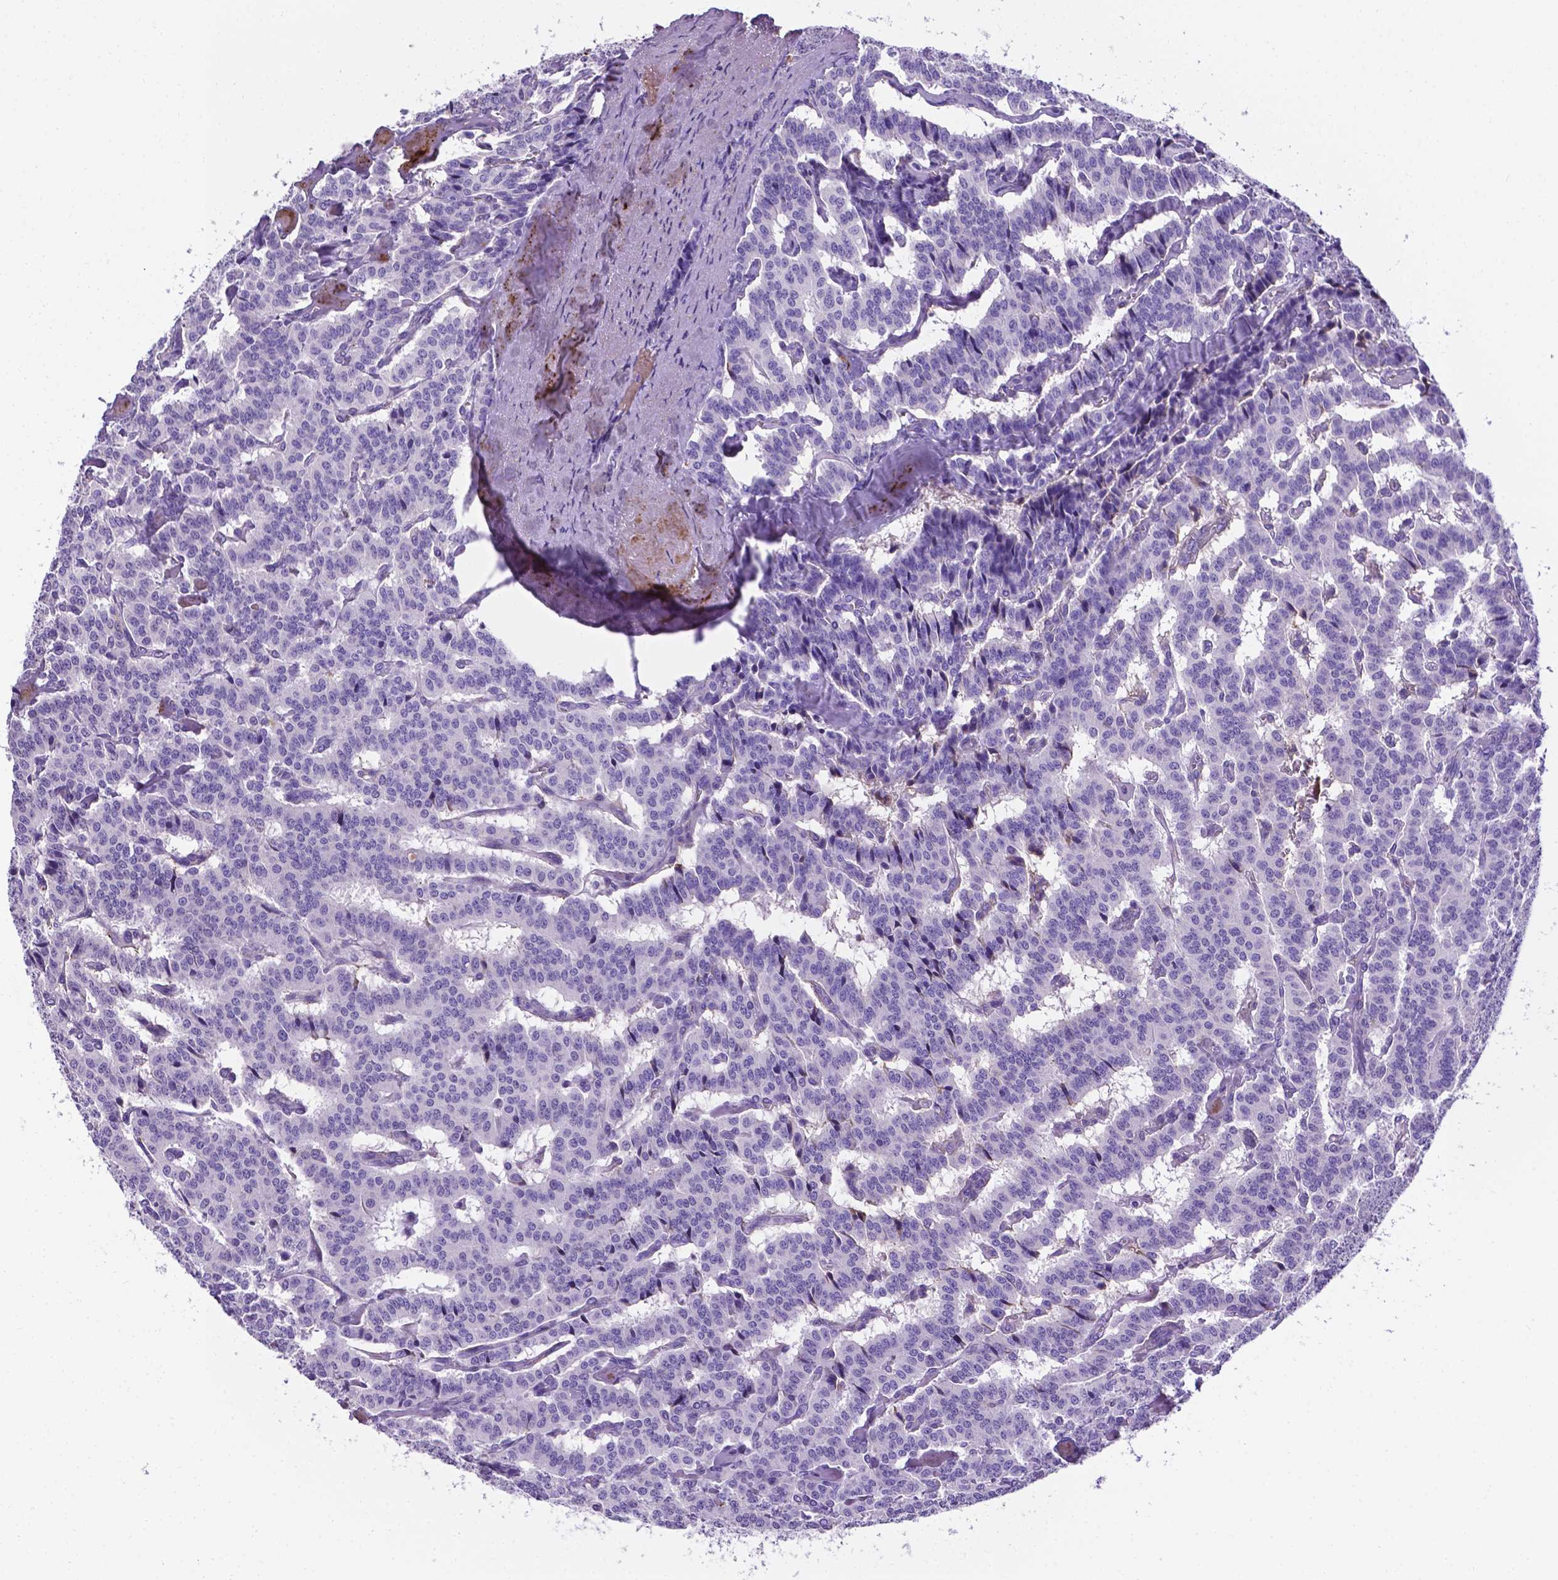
{"staining": {"intensity": "negative", "quantity": "none", "location": "none"}, "tissue": "carcinoid", "cell_type": "Tumor cells", "image_type": "cancer", "snomed": [{"axis": "morphology", "description": "Carcinoid, malignant, NOS"}, {"axis": "topography", "description": "Lung"}], "caption": "This is a micrograph of IHC staining of carcinoid, which shows no staining in tumor cells.", "gene": "APOE", "patient": {"sex": "female", "age": 46}}